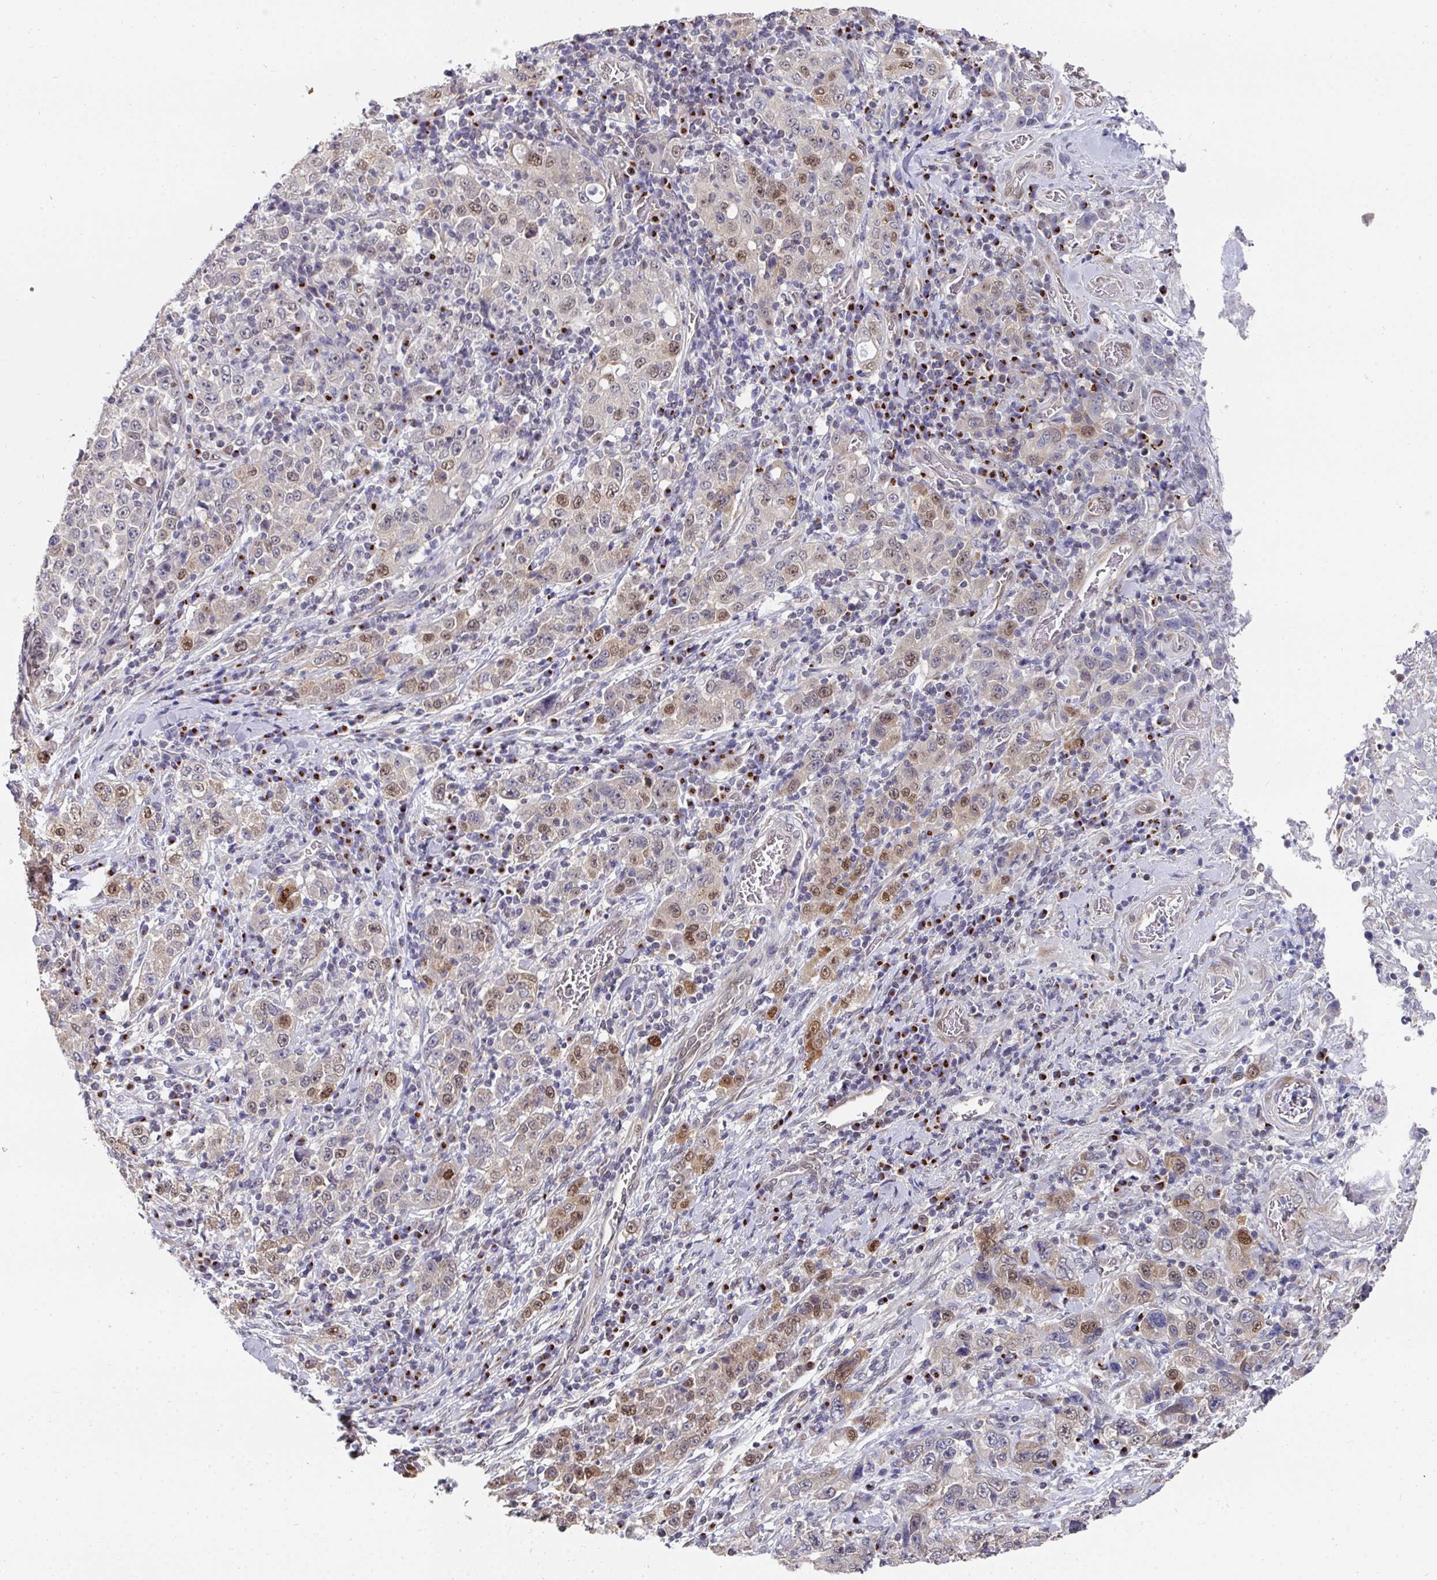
{"staining": {"intensity": "moderate", "quantity": "<25%", "location": "nuclear"}, "tissue": "stomach cancer", "cell_type": "Tumor cells", "image_type": "cancer", "snomed": [{"axis": "morphology", "description": "Normal tissue, NOS"}, {"axis": "morphology", "description": "Adenocarcinoma, NOS"}, {"axis": "topography", "description": "Stomach, upper"}, {"axis": "topography", "description": "Stomach"}], "caption": "Stomach cancer (adenocarcinoma) tissue demonstrates moderate nuclear staining in approximately <25% of tumor cells, visualized by immunohistochemistry.", "gene": "C18orf25", "patient": {"sex": "male", "age": 59}}